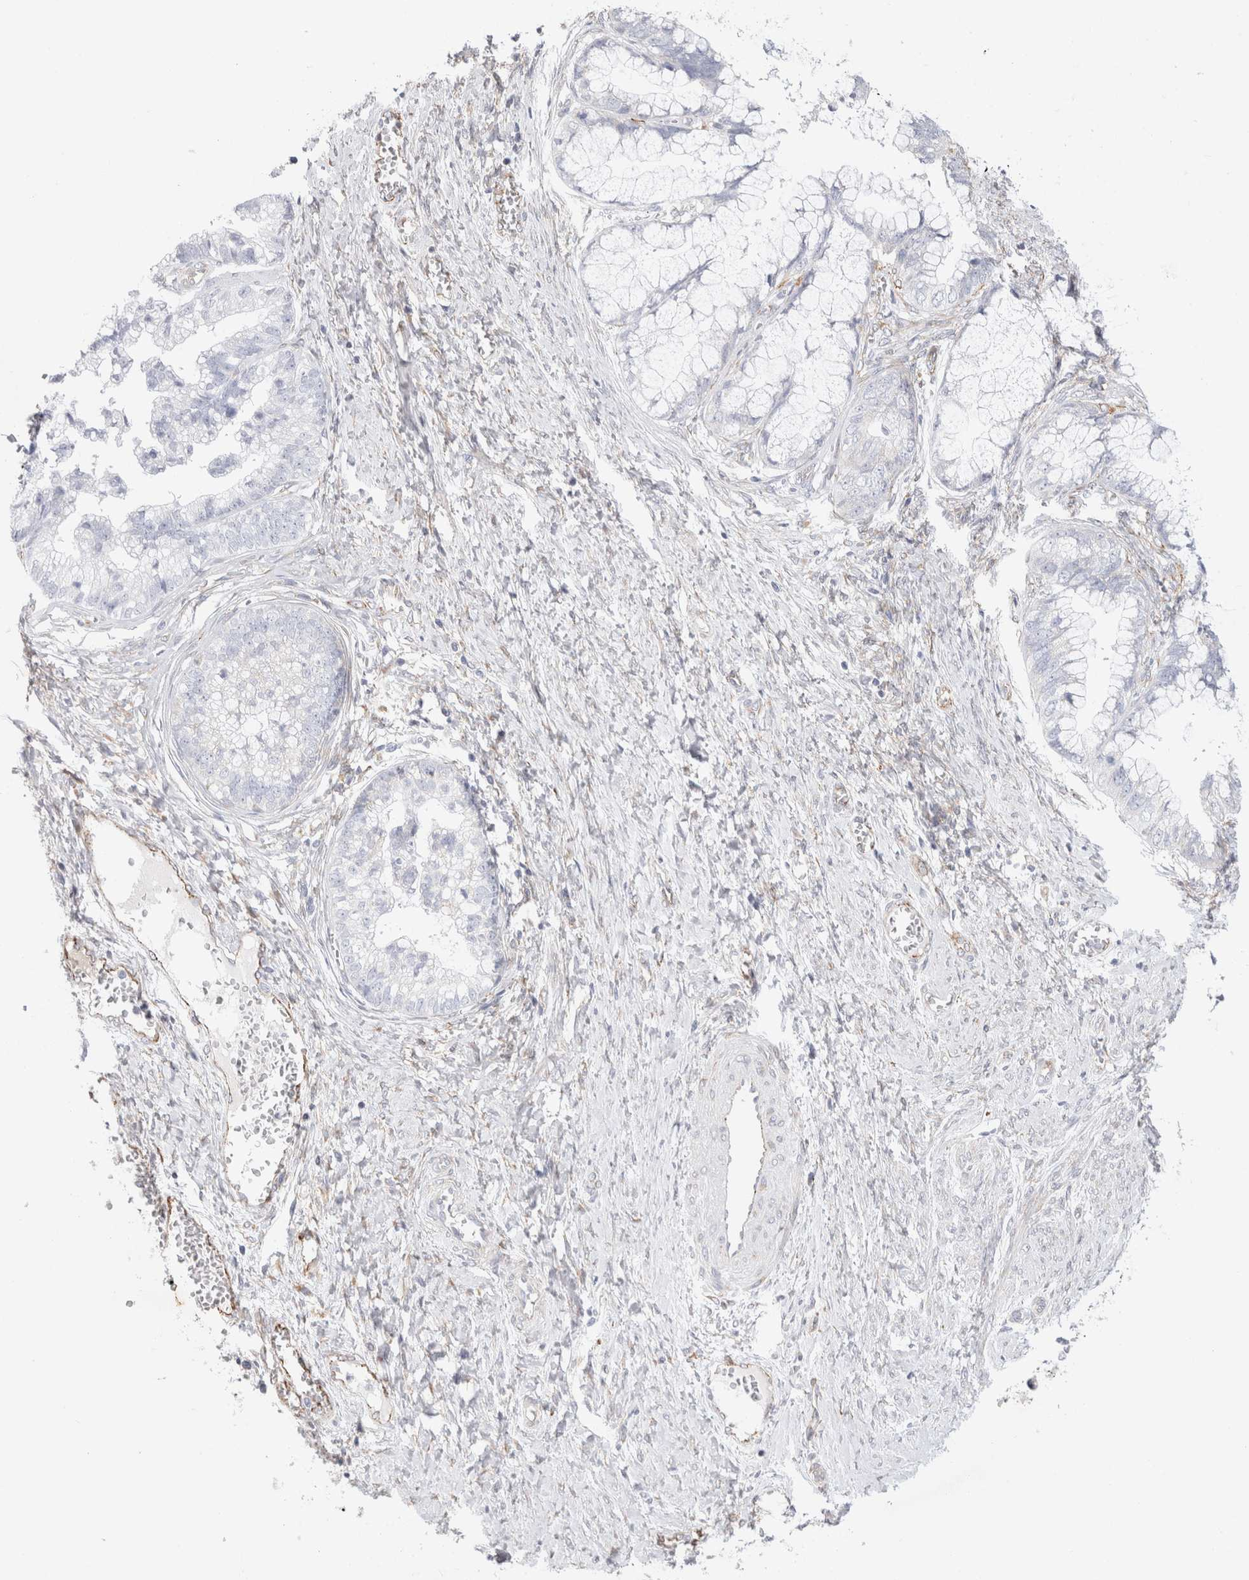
{"staining": {"intensity": "negative", "quantity": "none", "location": "none"}, "tissue": "cervical cancer", "cell_type": "Tumor cells", "image_type": "cancer", "snomed": [{"axis": "morphology", "description": "Adenocarcinoma, NOS"}, {"axis": "topography", "description": "Cervix"}], "caption": "Immunohistochemistry histopathology image of neoplastic tissue: human cervical adenocarcinoma stained with DAB exhibits no significant protein staining in tumor cells. Nuclei are stained in blue.", "gene": "CNPY4", "patient": {"sex": "female", "age": 44}}